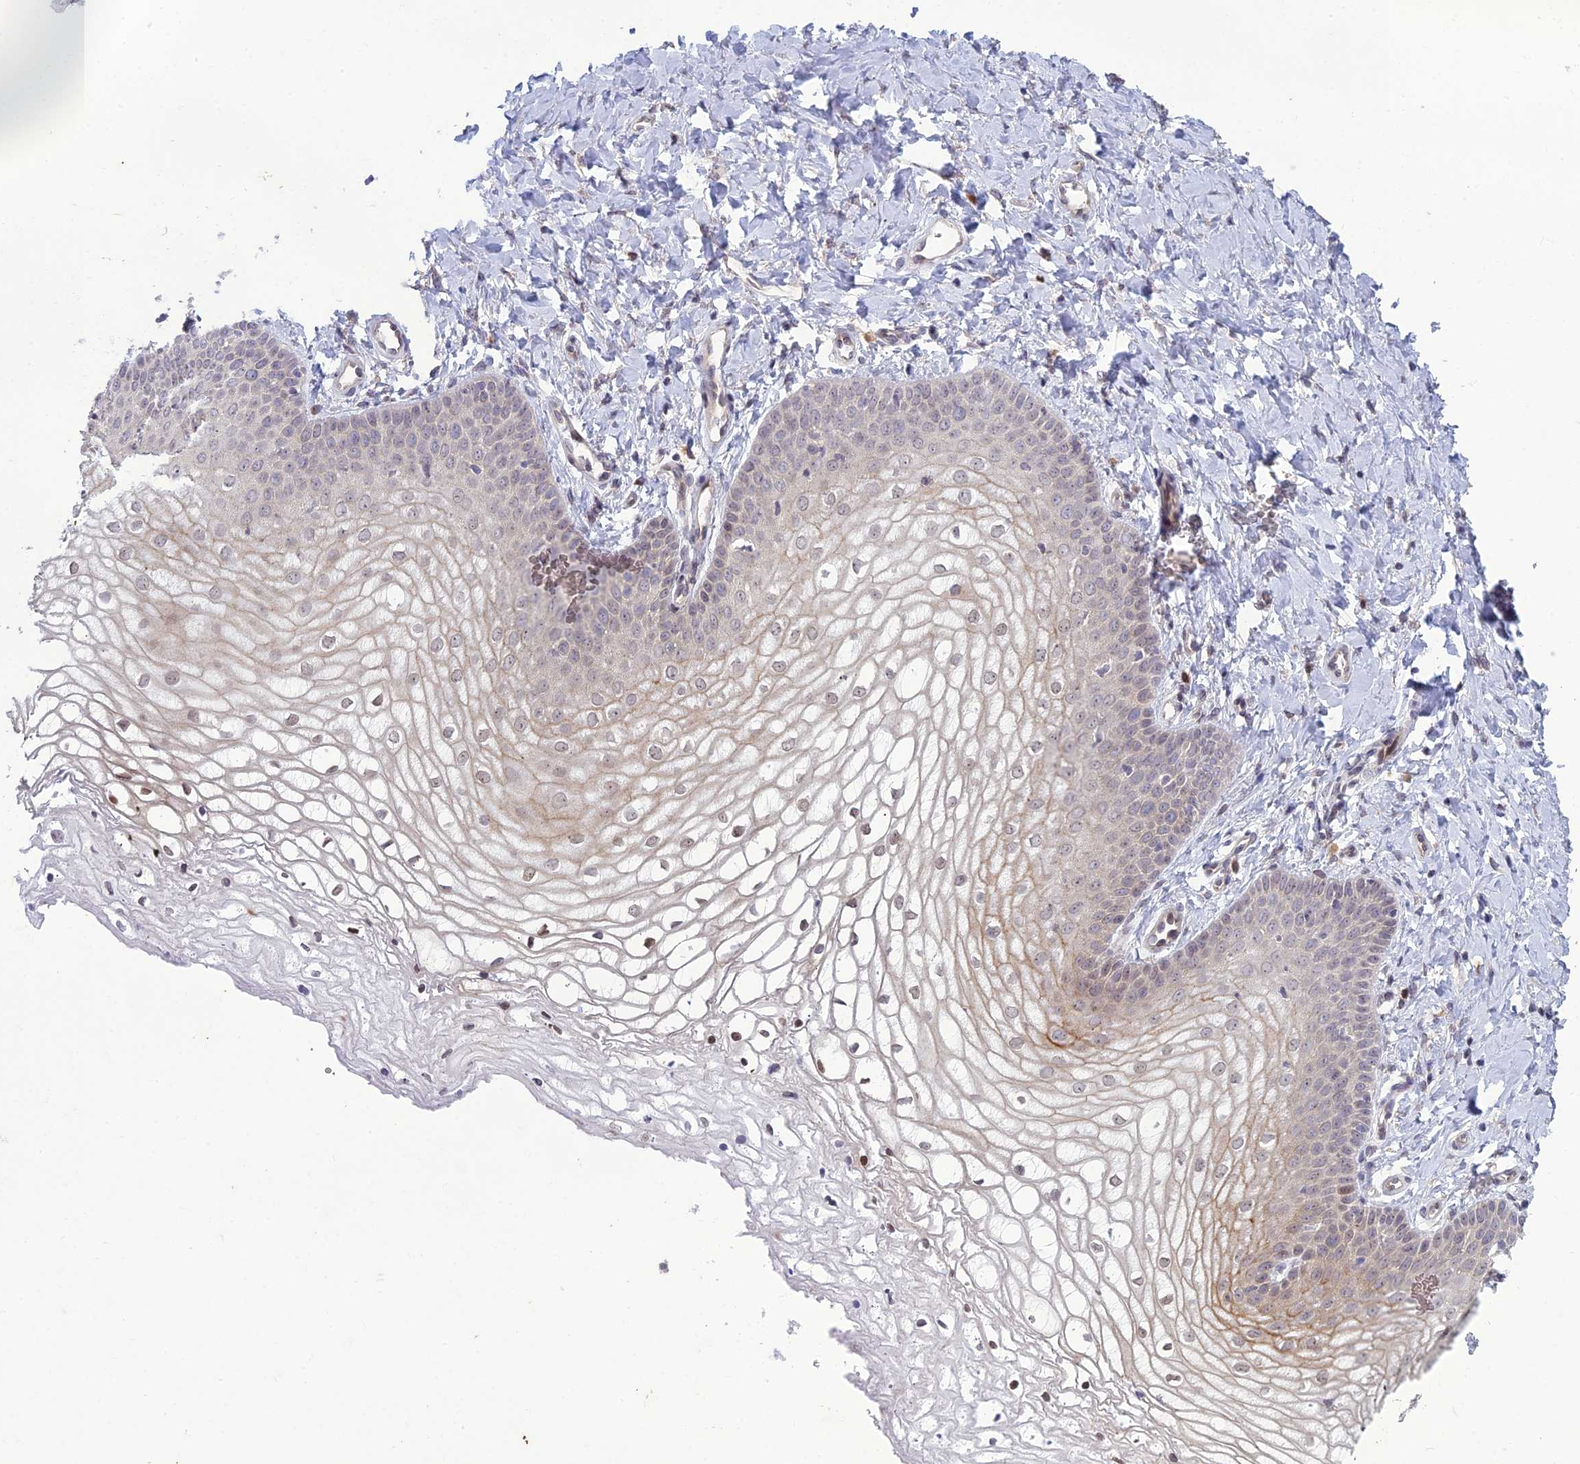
{"staining": {"intensity": "strong", "quantity": "<25%", "location": "nuclear"}, "tissue": "vagina", "cell_type": "Squamous epithelial cells", "image_type": "normal", "snomed": [{"axis": "morphology", "description": "Normal tissue, NOS"}, {"axis": "topography", "description": "Vagina"}], "caption": "High-power microscopy captured an IHC micrograph of normal vagina, revealing strong nuclear staining in approximately <25% of squamous epithelial cells.", "gene": "DTX2", "patient": {"sex": "female", "age": 68}}